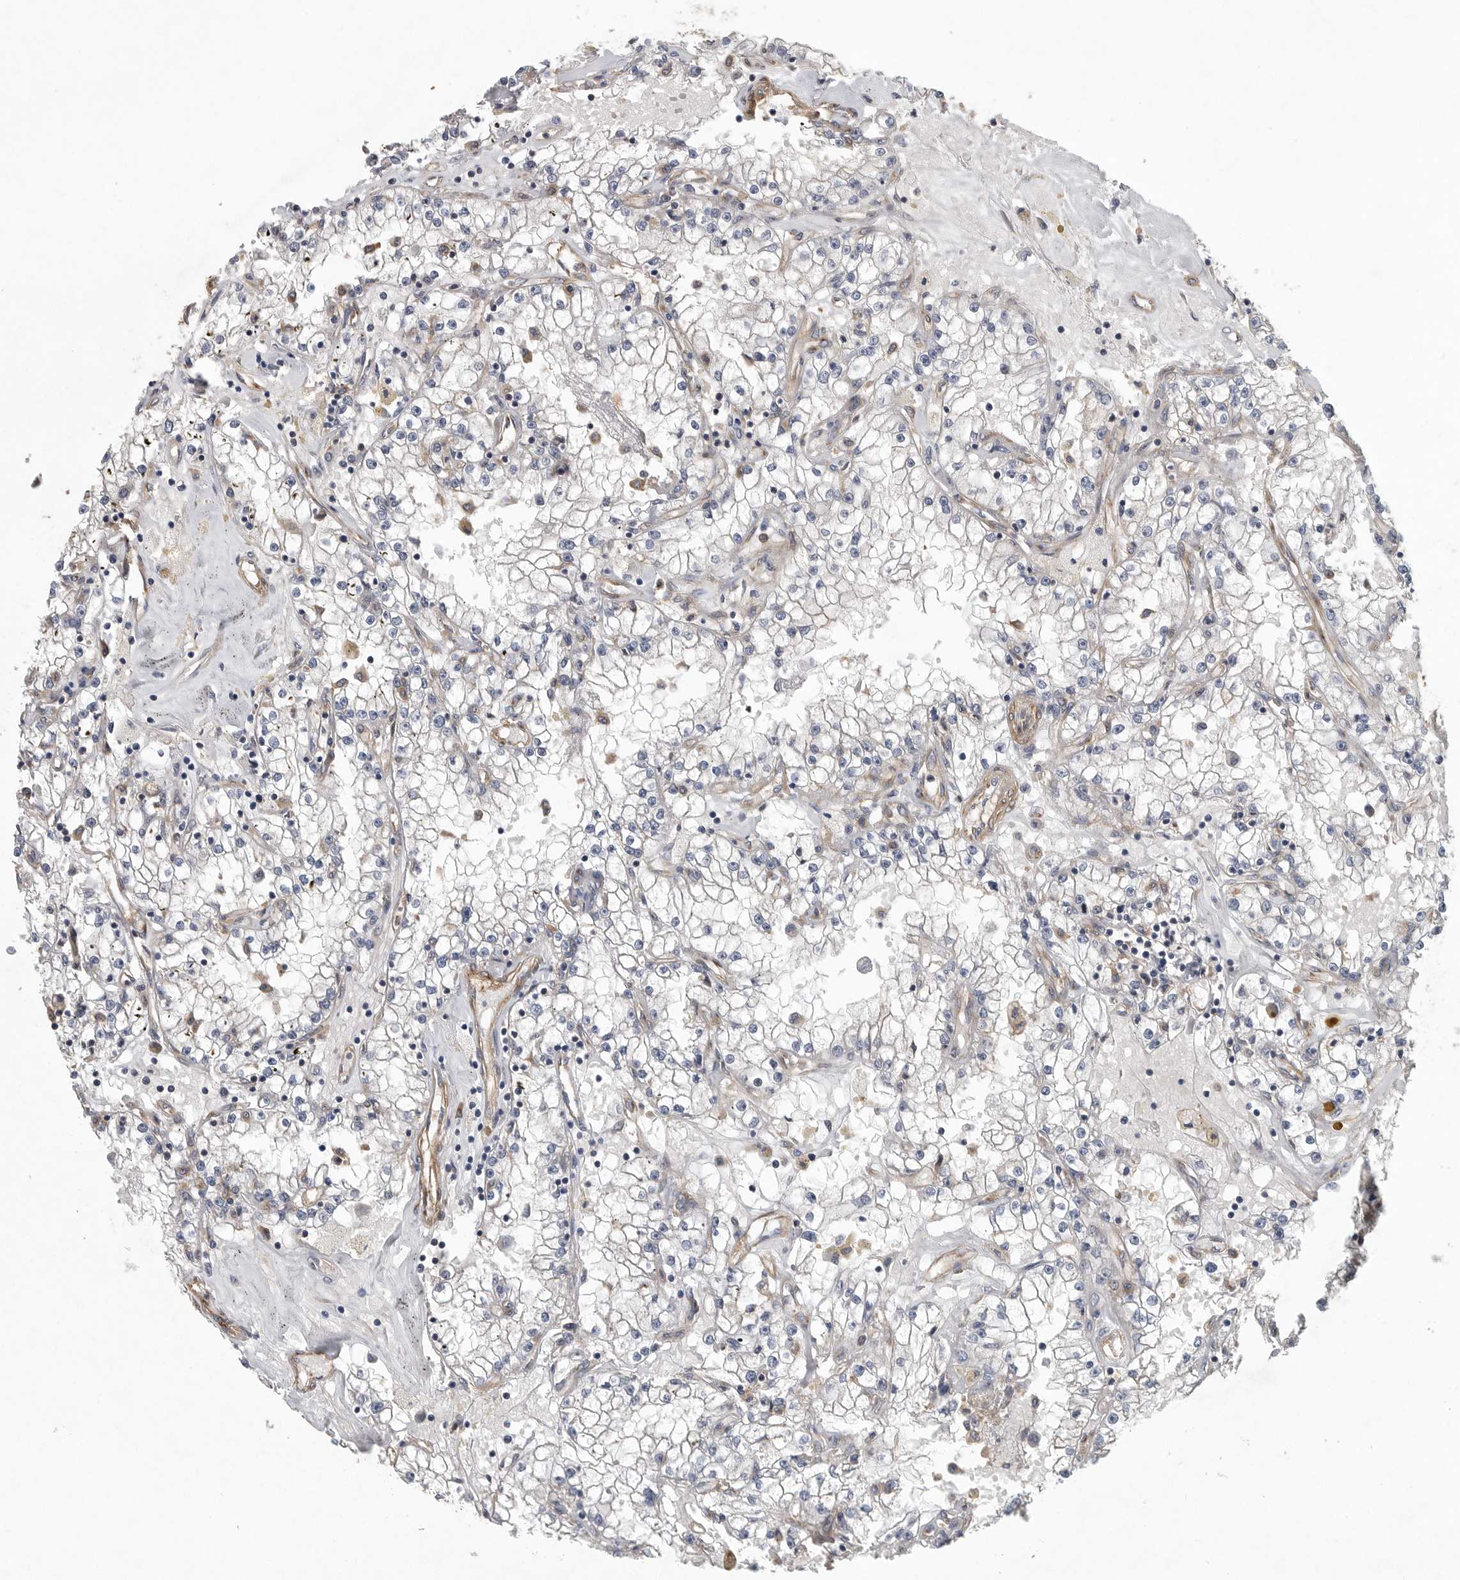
{"staining": {"intensity": "negative", "quantity": "none", "location": "none"}, "tissue": "renal cancer", "cell_type": "Tumor cells", "image_type": "cancer", "snomed": [{"axis": "morphology", "description": "Adenocarcinoma, NOS"}, {"axis": "topography", "description": "Kidney"}], "caption": "Immunohistochemical staining of human renal cancer (adenocarcinoma) reveals no significant positivity in tumor cells.", "gene": "OXR1", "patient": {"sex": "male", "age": 56}}